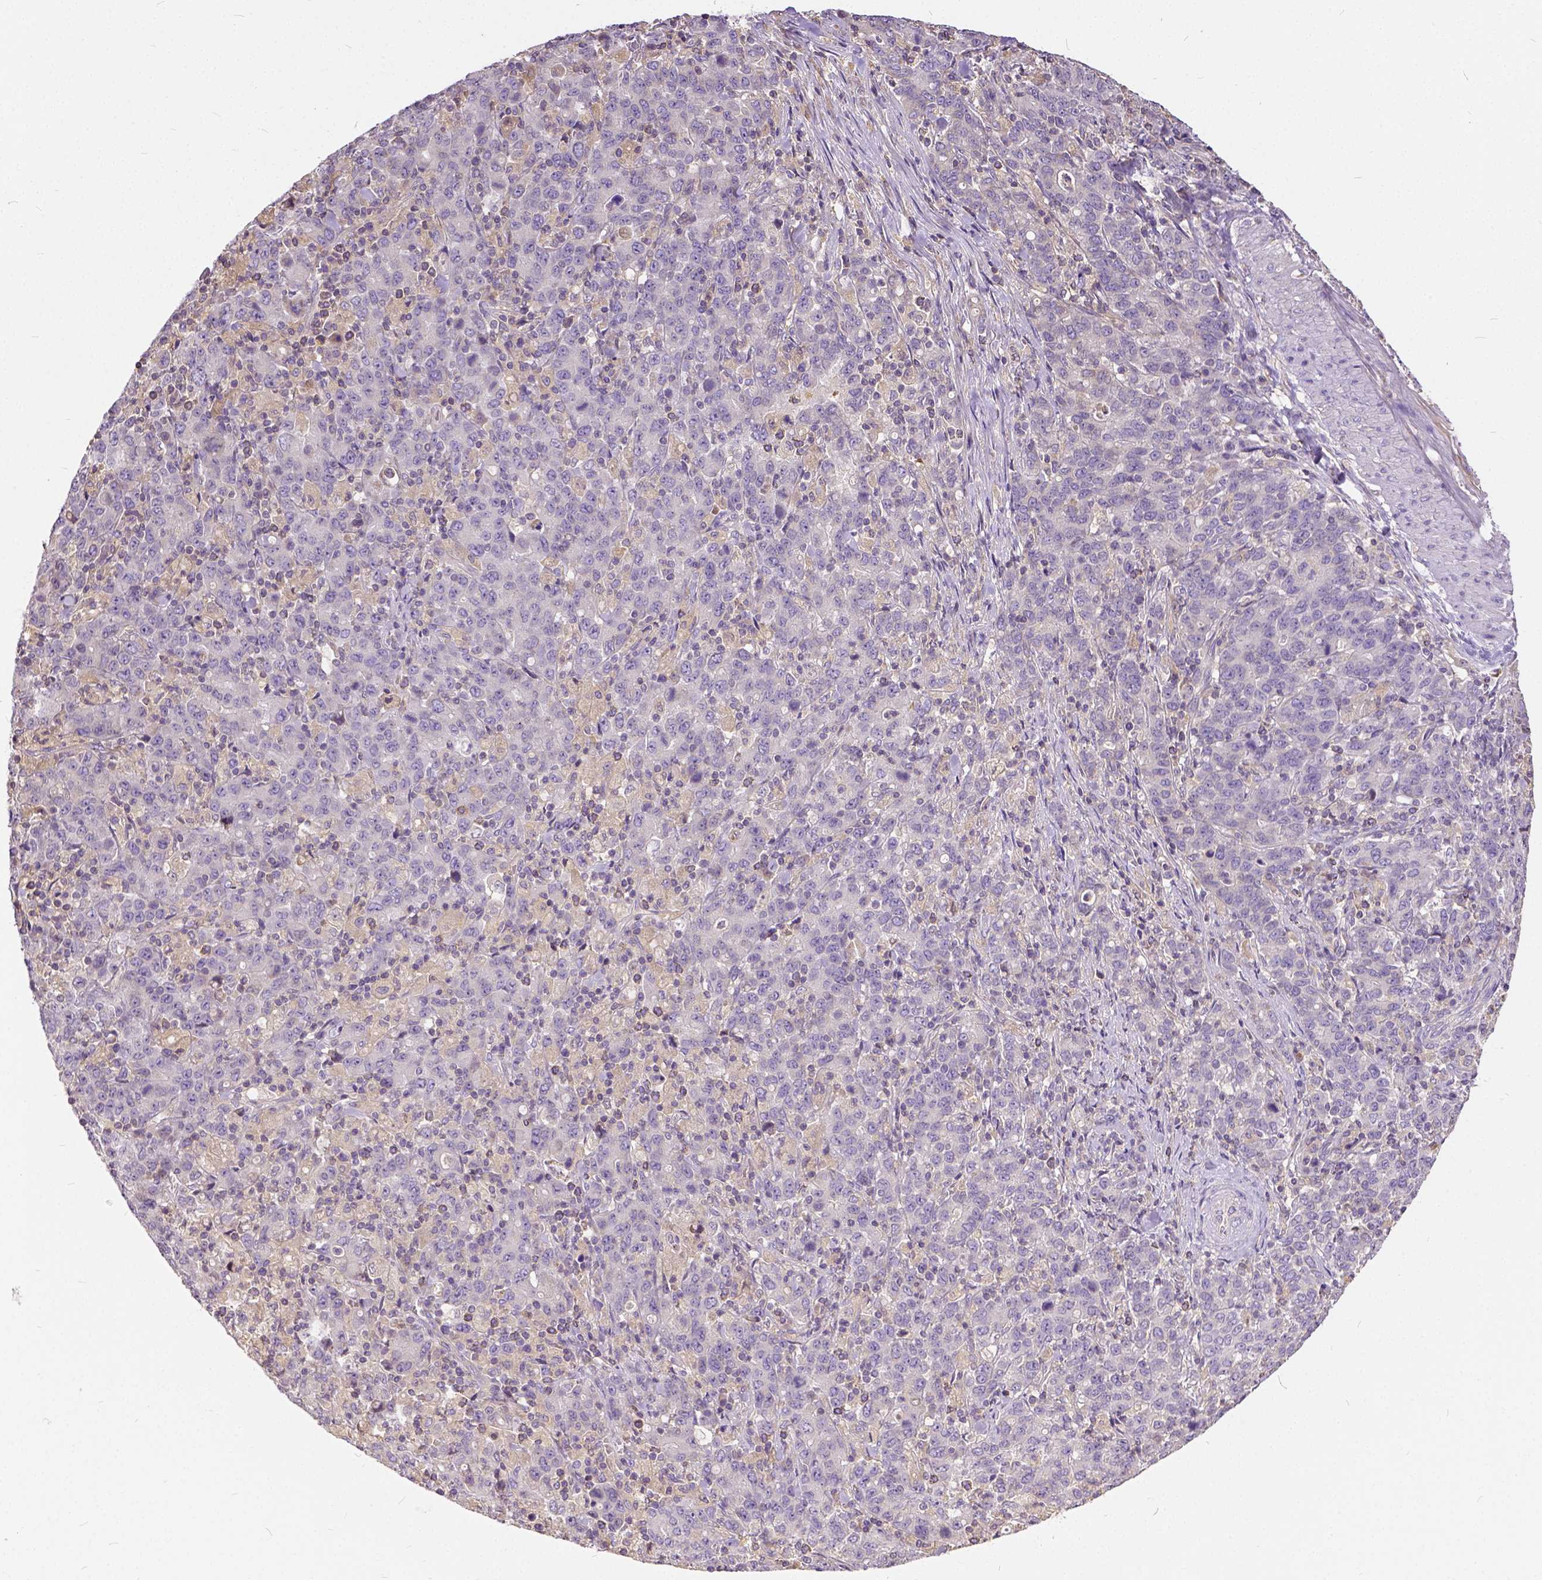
{"staining": {"intensity": "negative", "quantity": "none", "location": "none"}, "tissue": "stomach cancer", "cell_type": "Tumor cells", "image_type": "cancer", "snomed": [{"axis": "morphology", "description": "Adenocarcinoma, NOS"}, {"axis": "topography", "description": "Stomach, upper"}], "caption": "Stomach cancer (adenocarcinoma) stained for a protein using immunohistochemistry (IHC) shows no staining tumor cells.", "gene": "CADM4", "patient": {"sex": "male", "age": 69}}